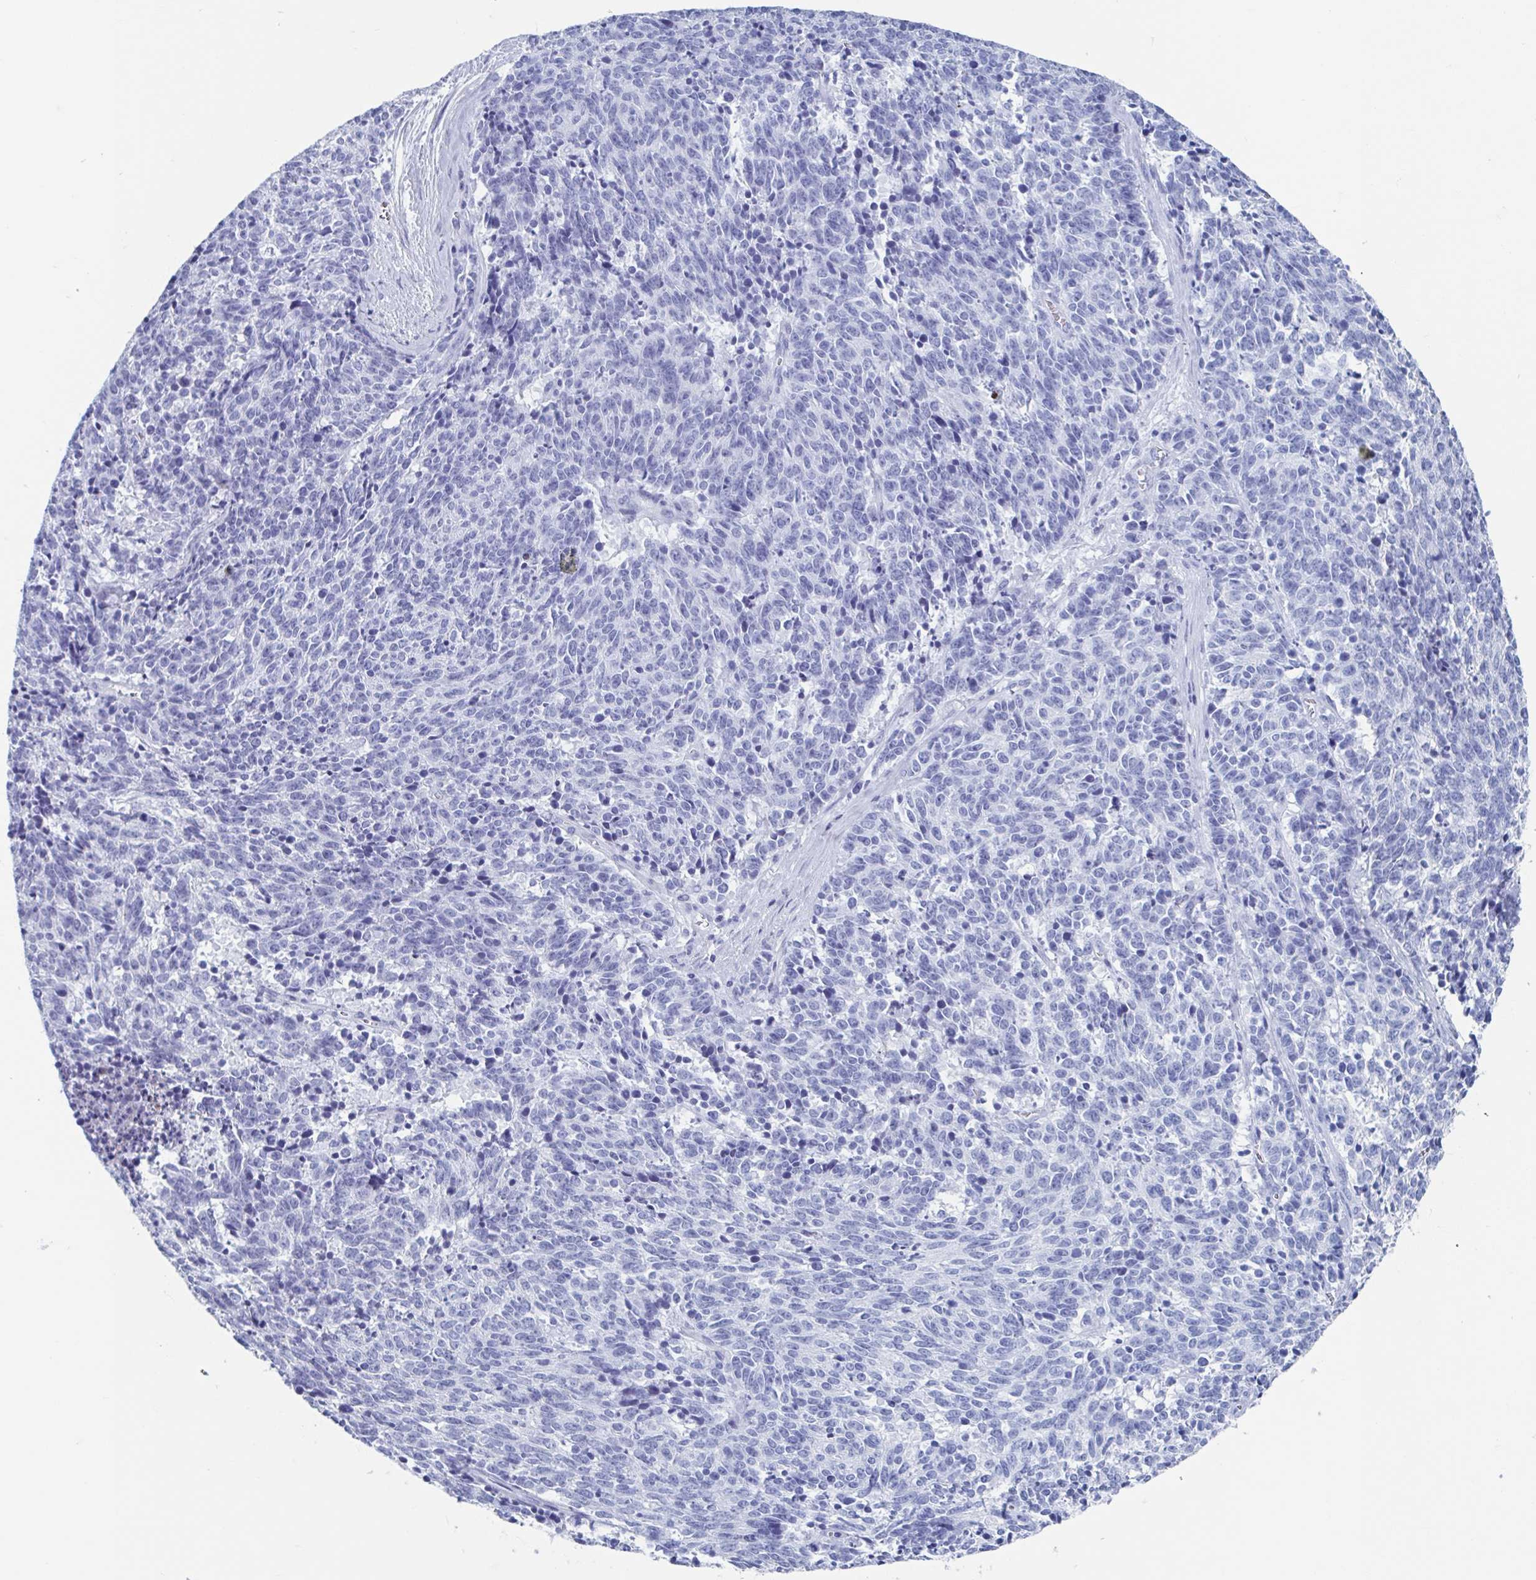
{"staining": {"intensity": "negative", "quantity": "none", "location": "none"}, "tissue": "cervical cancer", "cell_type": "Tumor cells", "image_type": "cancer", "snomed": [{"axis": "morphology", "description": "Squamous cell carcinoma, NOS"}, {"axis": "topography", "description": "Cervix"}], "caption": "IHC histopathology image of neoplastic tissue: human cervical squamous cell carcinoma stained with DAB reveals no significant protein staining in tumor cells. (Immunohistochemistry (ihc), brightfield microscopy, high magnification).", "gene": "C10orf53", "patient": {"sex": "female", "age": 29}}